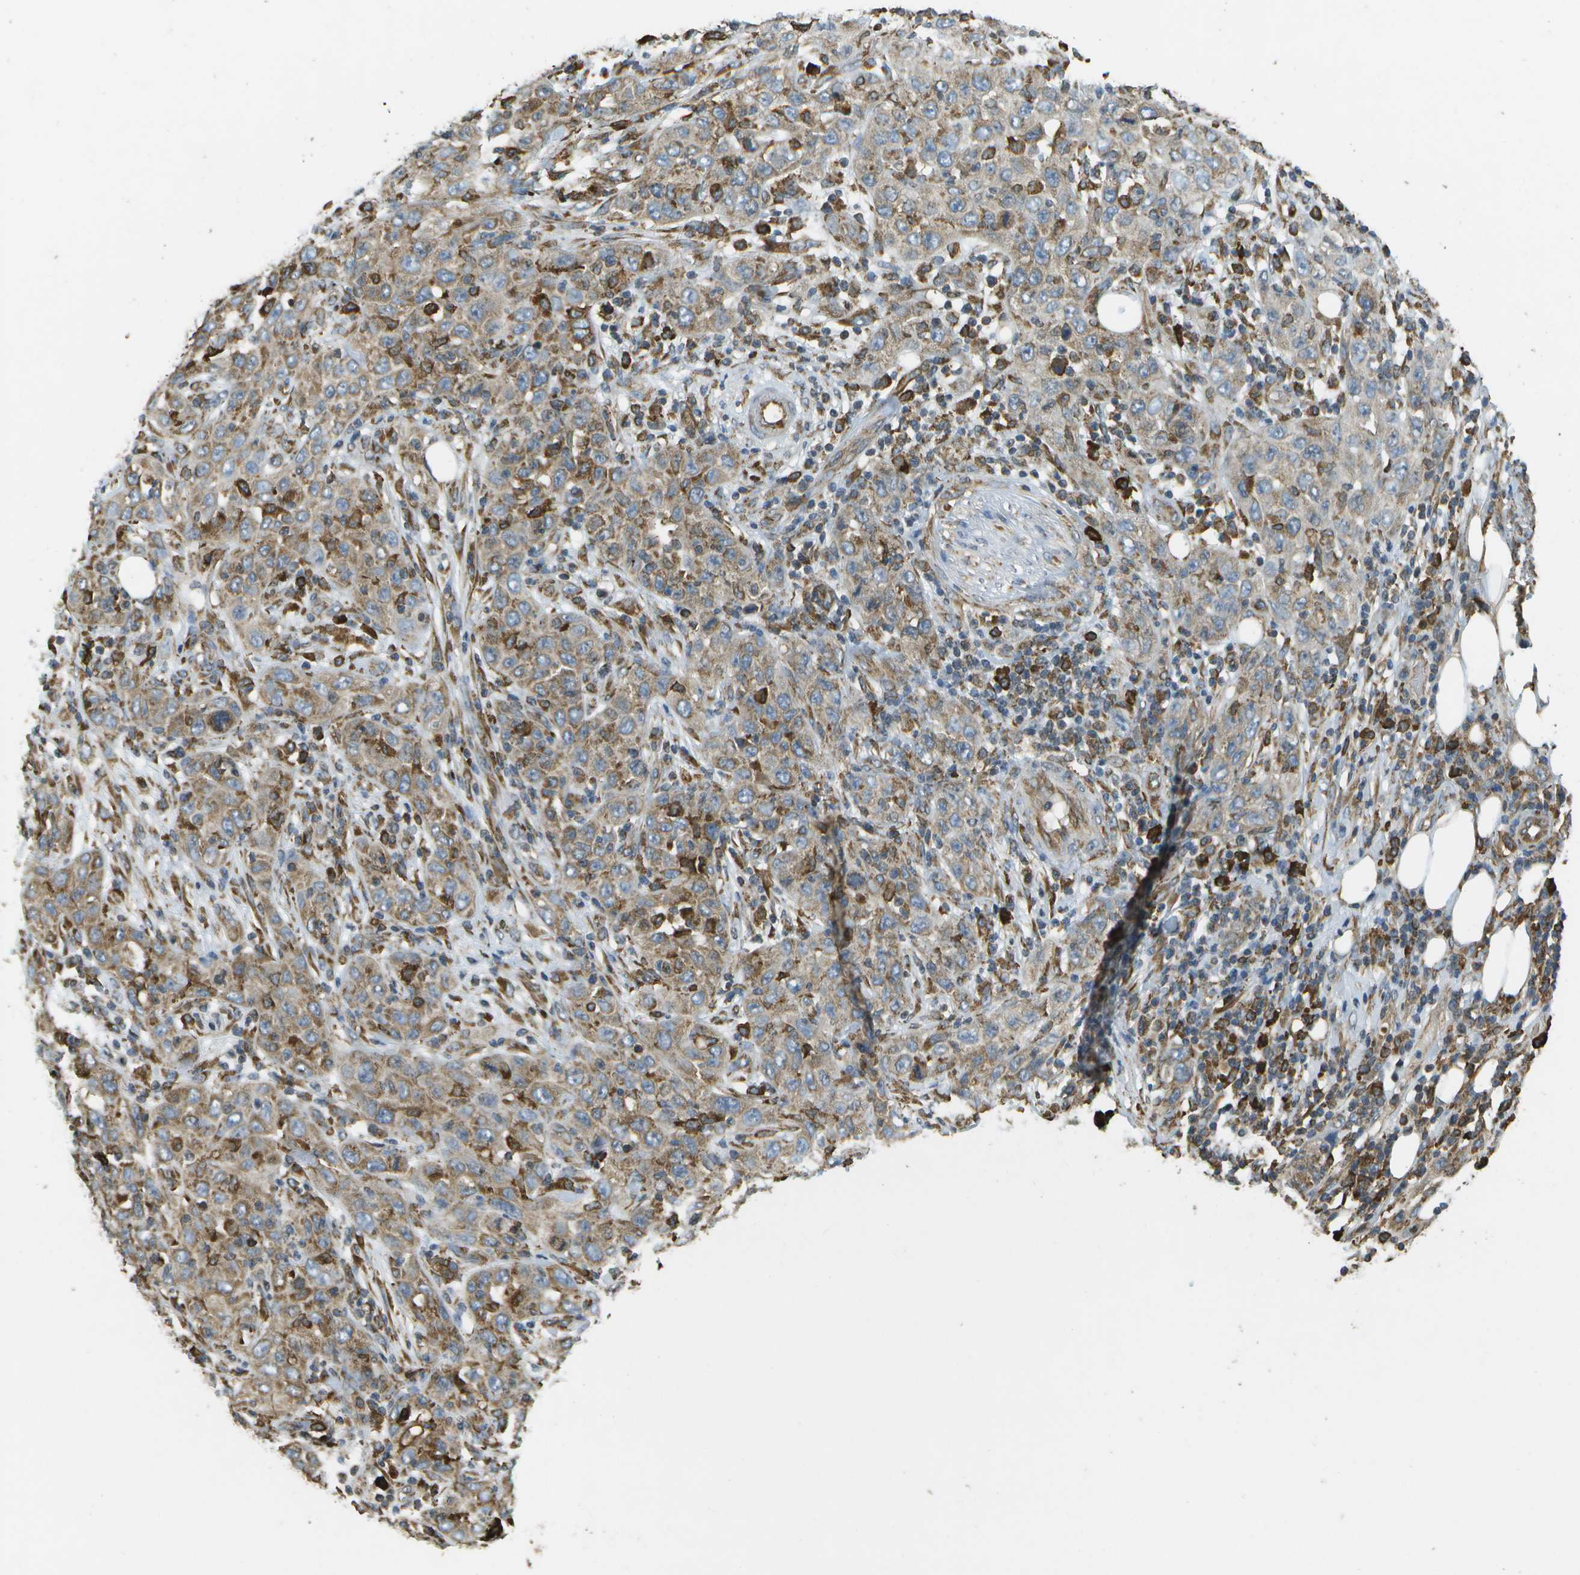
{"staining": {"intensity": "weak", "quantity": "25%-75%", "location": "cytoplasmic/membranous"}, "tissue": "skin cancer", "cell_type": "Tumor cells", "image_type": "cancer", "snomed": [{"axis": "morphology", "description": "Squamous cell carcinoma, NOS"}, {"axis": "topography", "description": "Skin"}], "caption": "IHC of skin cancer (squamous cell carcinoma) exhibits low levels of weak cytoplasmic/membranous expression in approximately 25%-75% of tumor cells.", "gene": "PDIA4", "patient": {"sex": "female", "age": 88}}